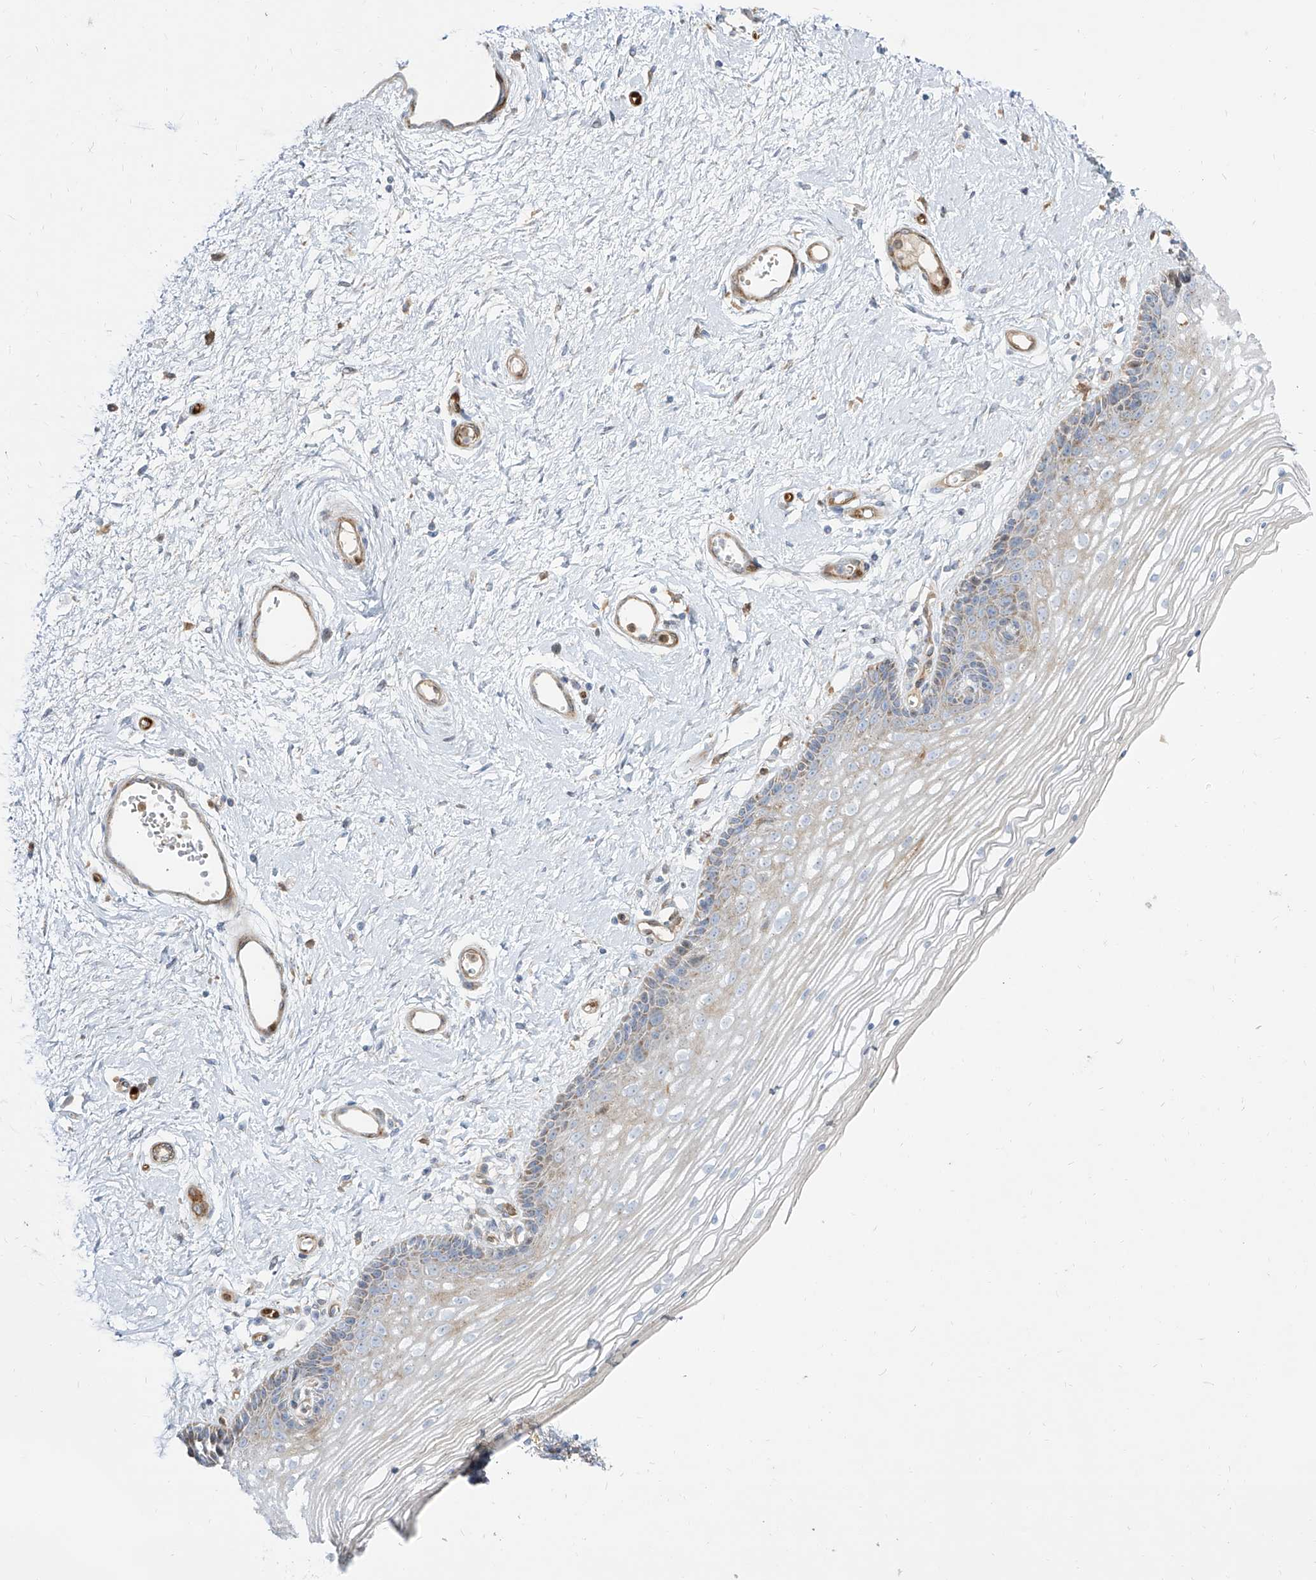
{"staining": {"intensity": "weak", "quantity": "<25%", "location": "cytoplasmic/membranous"}, "tissue": "vagina", "cell_type": "Squamous epithelial cells", "image_type": "normal", "snomed": [{"axis": "morphology", "description": "Normal tissue, NOS"}, {"axis": "topography", "description": "Vagina"}], "caption": "Immunohistochemistry photomicrograph of unremarkable vagina stained for a protein (brown), which exhibits no expression in squamous epithelial cells. (DAB IHC with hematoxylin counter stain).", "gene": "KYNU", "patient": {"sex": "female", "age": 46}}